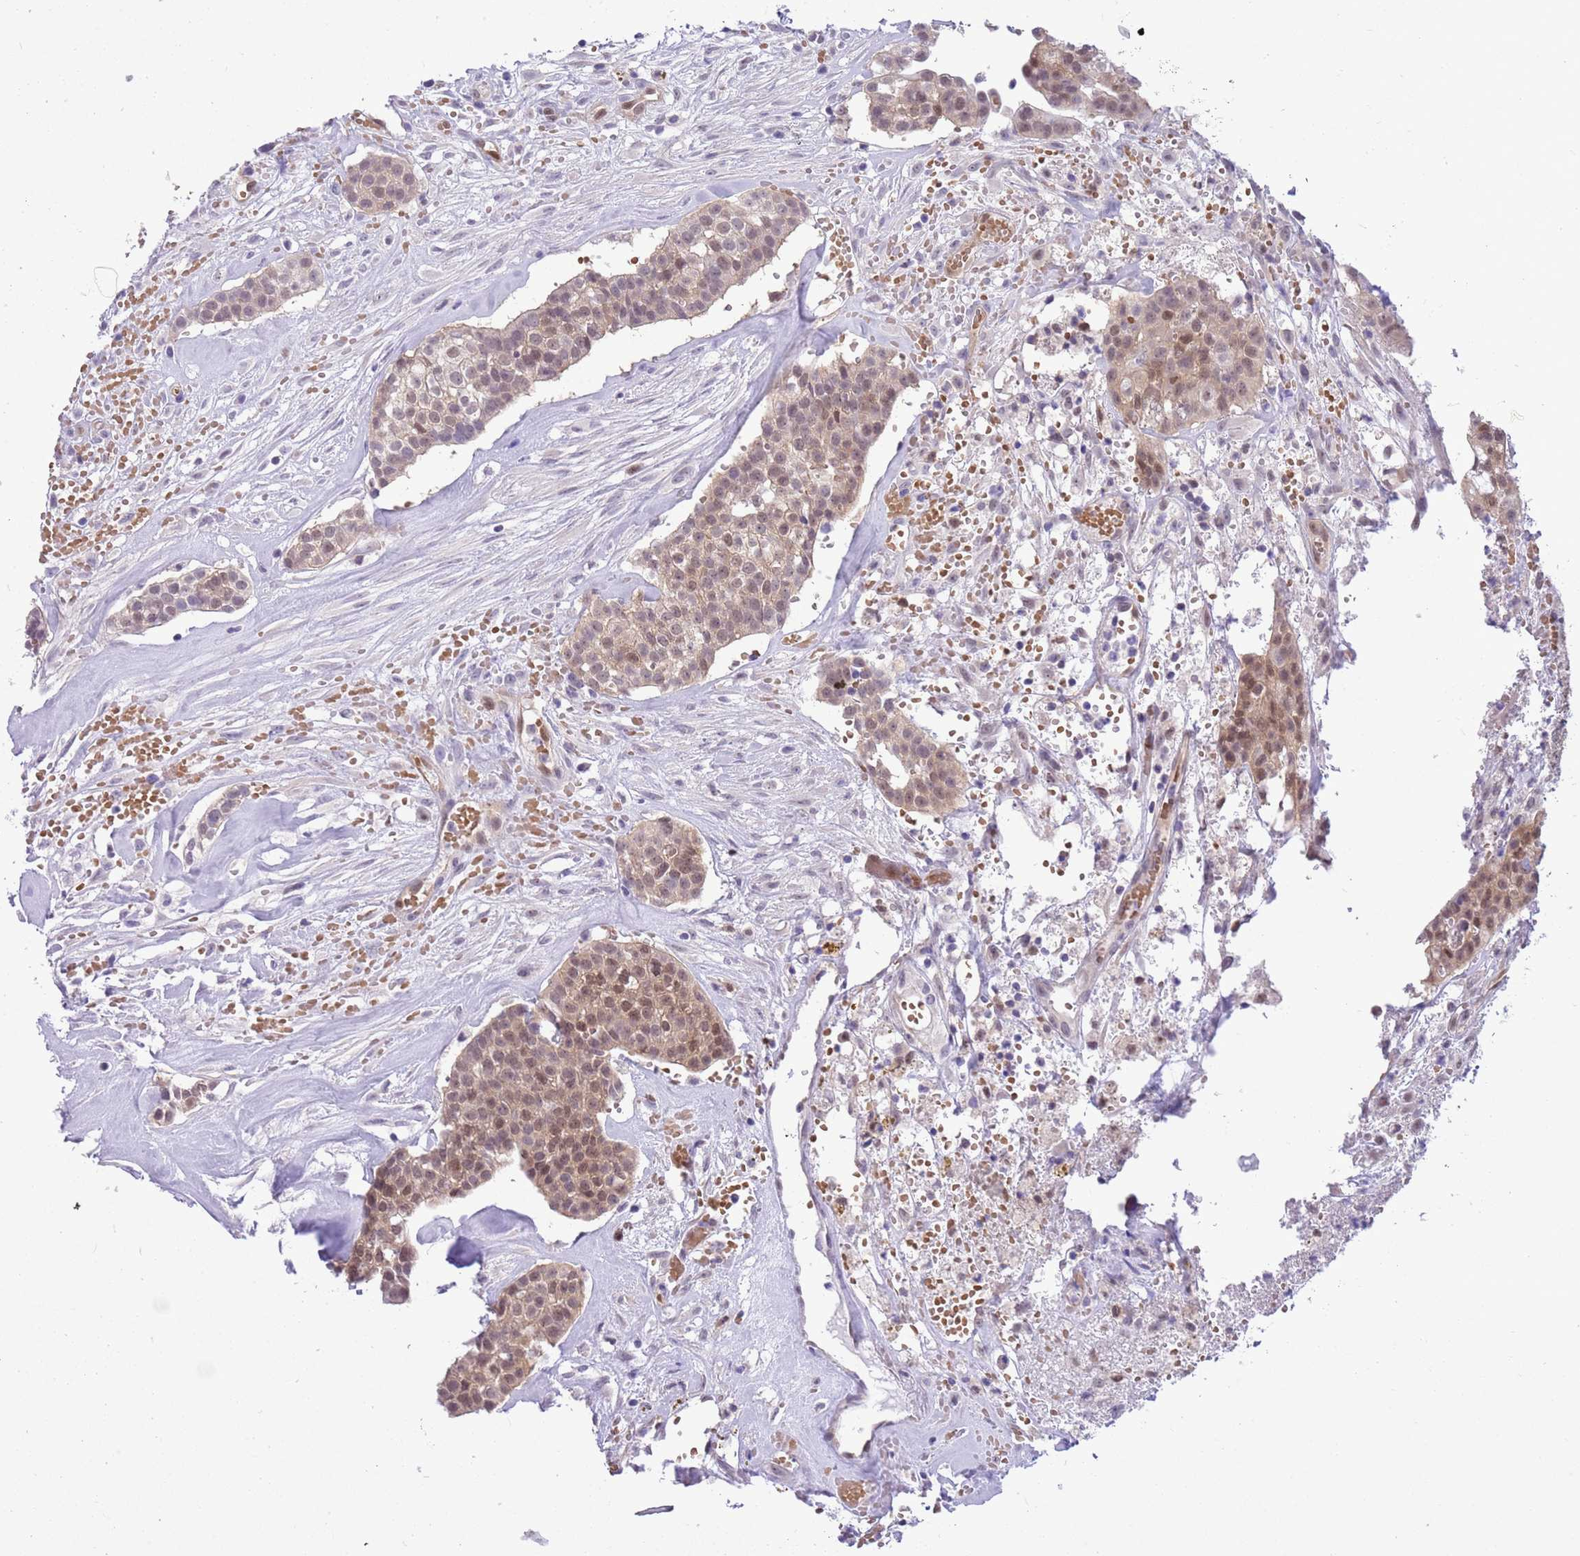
{"staining": {"intensity": "weak", "quantity": ">75%", "location": "cytoplasmic/membranous,nuclear"}, "tissue": "head and neck cancer", "cell_type": "Tumor cells", "image_type": "cancer", "snomed": [{"axis": "morphology", "description": "Adenocarcinoma, NOS"}, {"axis": "topography", "description": "Head-Neck"}], "caption": "Head and neck cancer stained for a protein (brown) demonstrates weak cytoplasmic/membranous and nuclear positive positivity in approximately >75% of tumor cells.", "gene": "DDI2", "patient": {"sex": "male", "age": 81}}